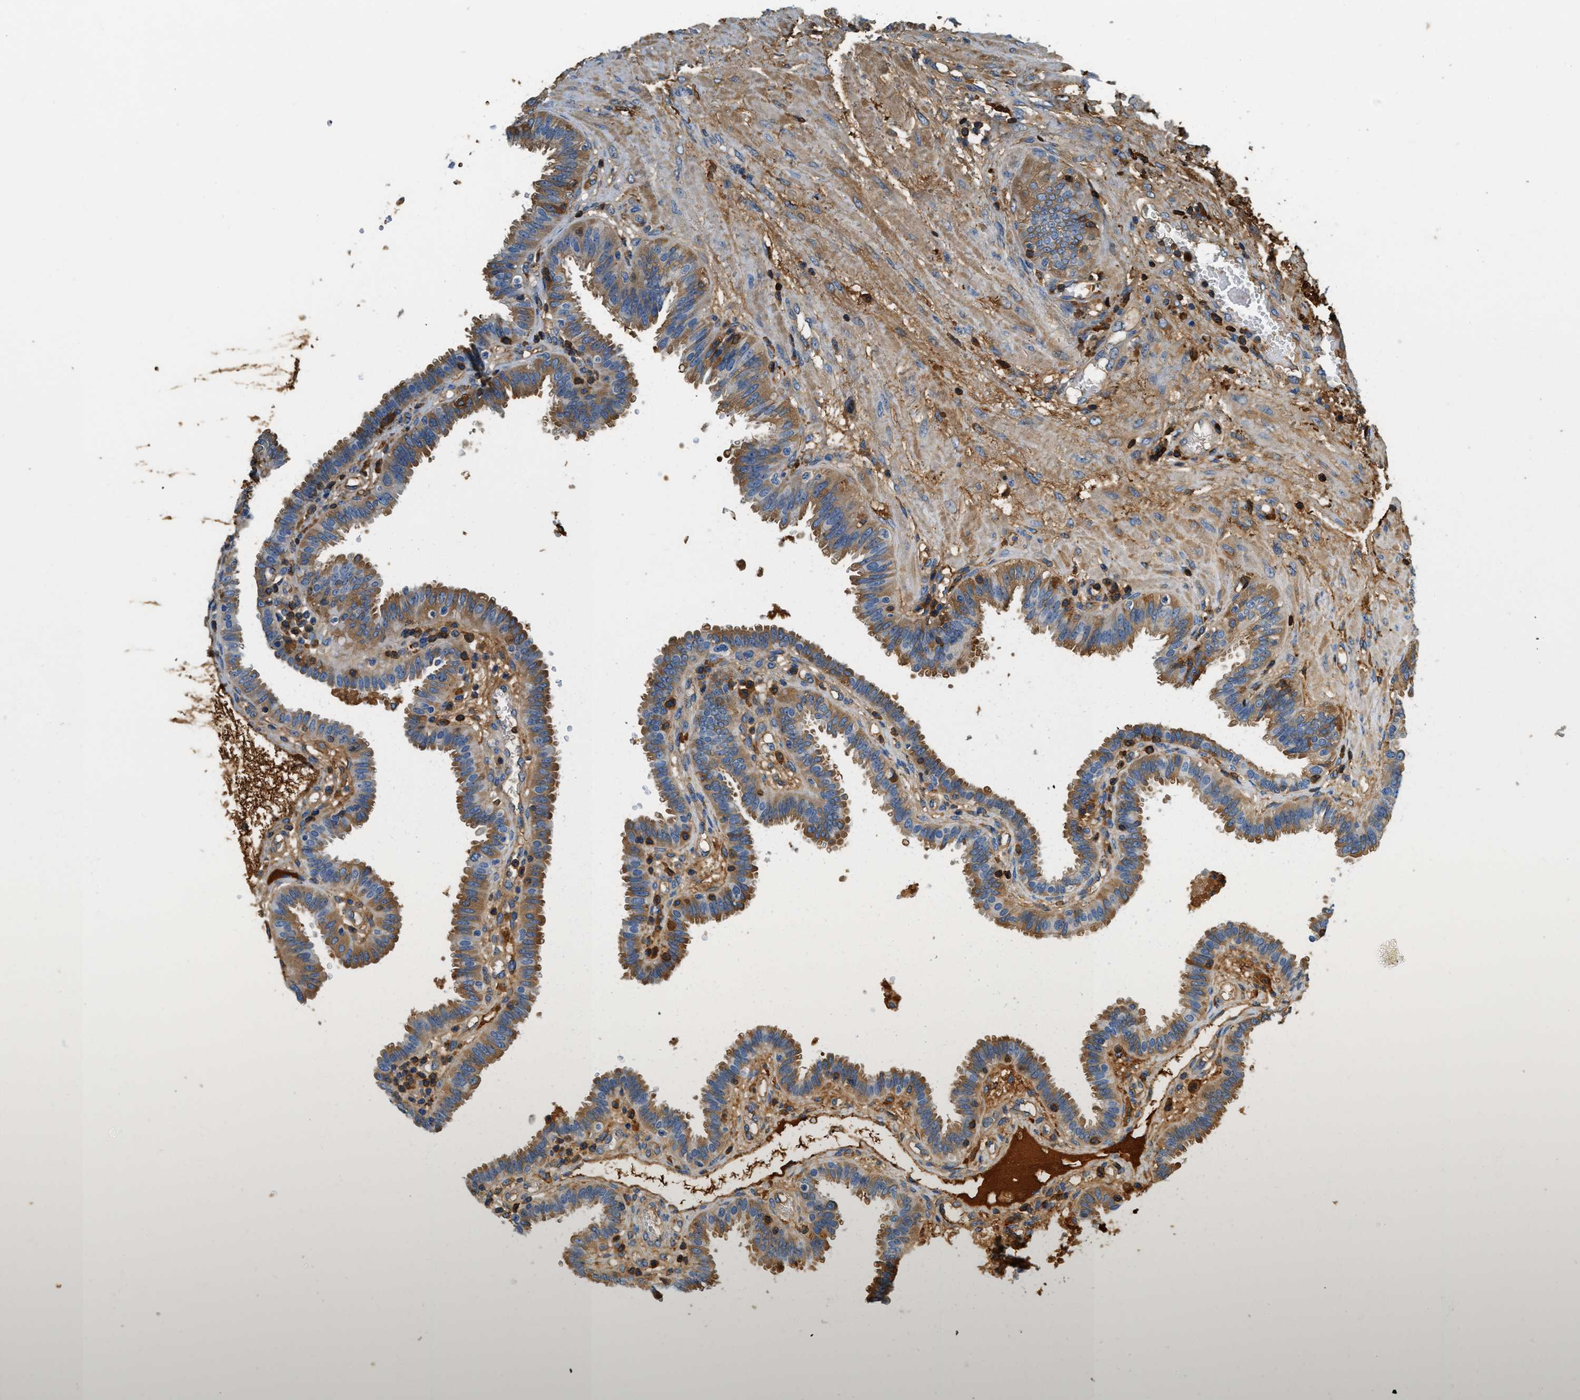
{"staining": {"intensity": "moderate", "quantity": "25%-75%", "location": "cytoplasmic/membranous"}, "tissue": "fallopian tube", "cell_type": "Glandular cells", "image_type": "normal", "snomed": [{"axis": "morphology", "description": "Normal tissue, NOS"}, {"axis": "topography", "description": "Fallopian tube"}], "caption": "This is a micrograph of immunohistochemistry (IHC) staining of benign fallopian tube, which shows moderate expression in the cytoplasmic/membranous of glandular cells.", "gene": "PRTN3", "patient": {"sex": "female", "age": 32}}